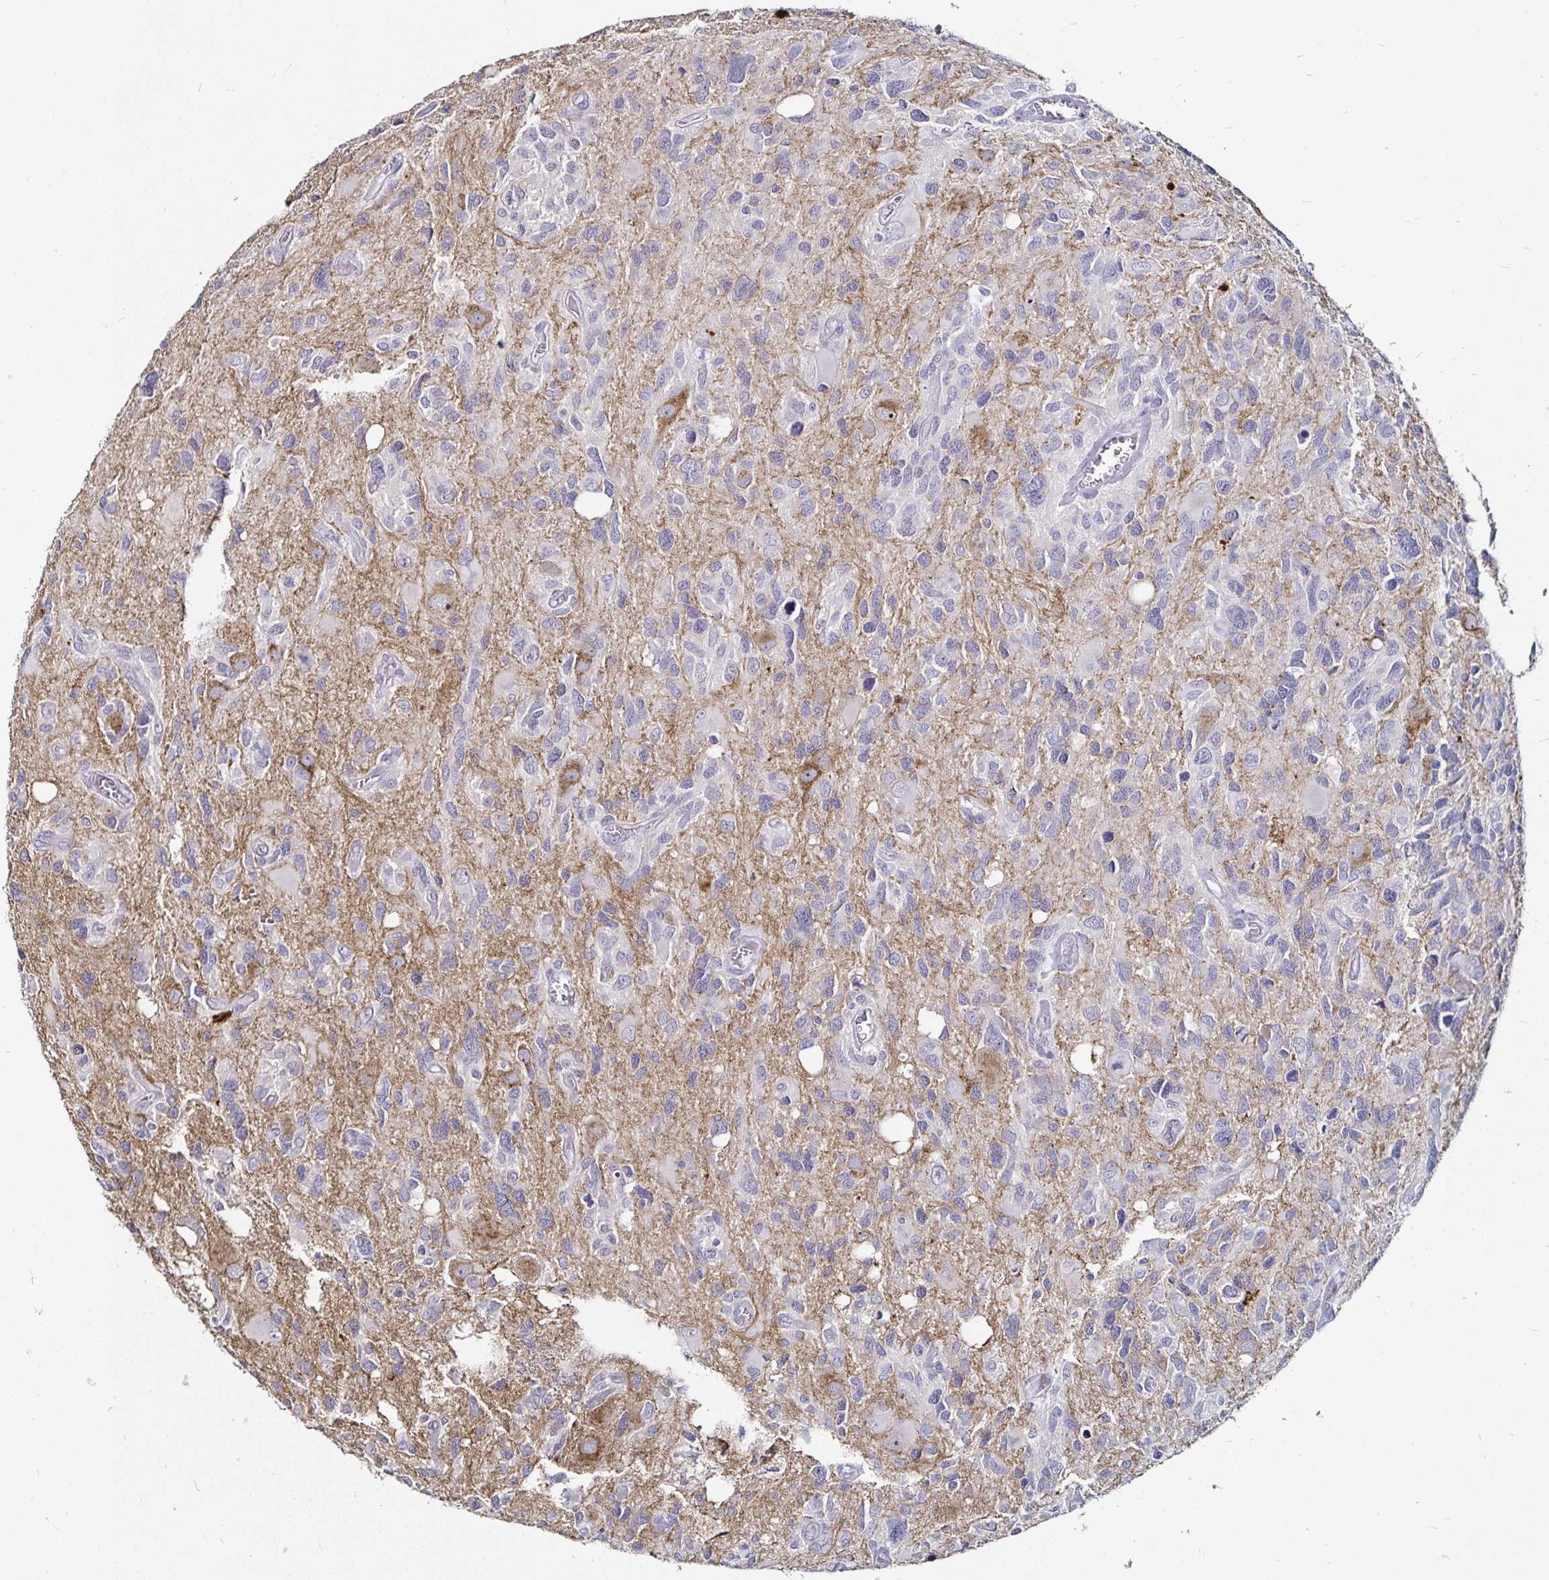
{"staining": {"intensity": "negative", "quantity": "none", "location": "none"}, "tissue": "glioma", "cell_type": "Tumor cells", "image_type": "cancer", "snomed": [{"axis": "morphology", "description": "Glioma, malignant, High grade"}, {"axis": "topography", "description": "Brain"}], "caption": "The photomicrograph exhibits no staining of tumor cells in high-grade glioma (malignant).", "gene": "FAIM2", "patient": {"sex": "male", "age": 49}}